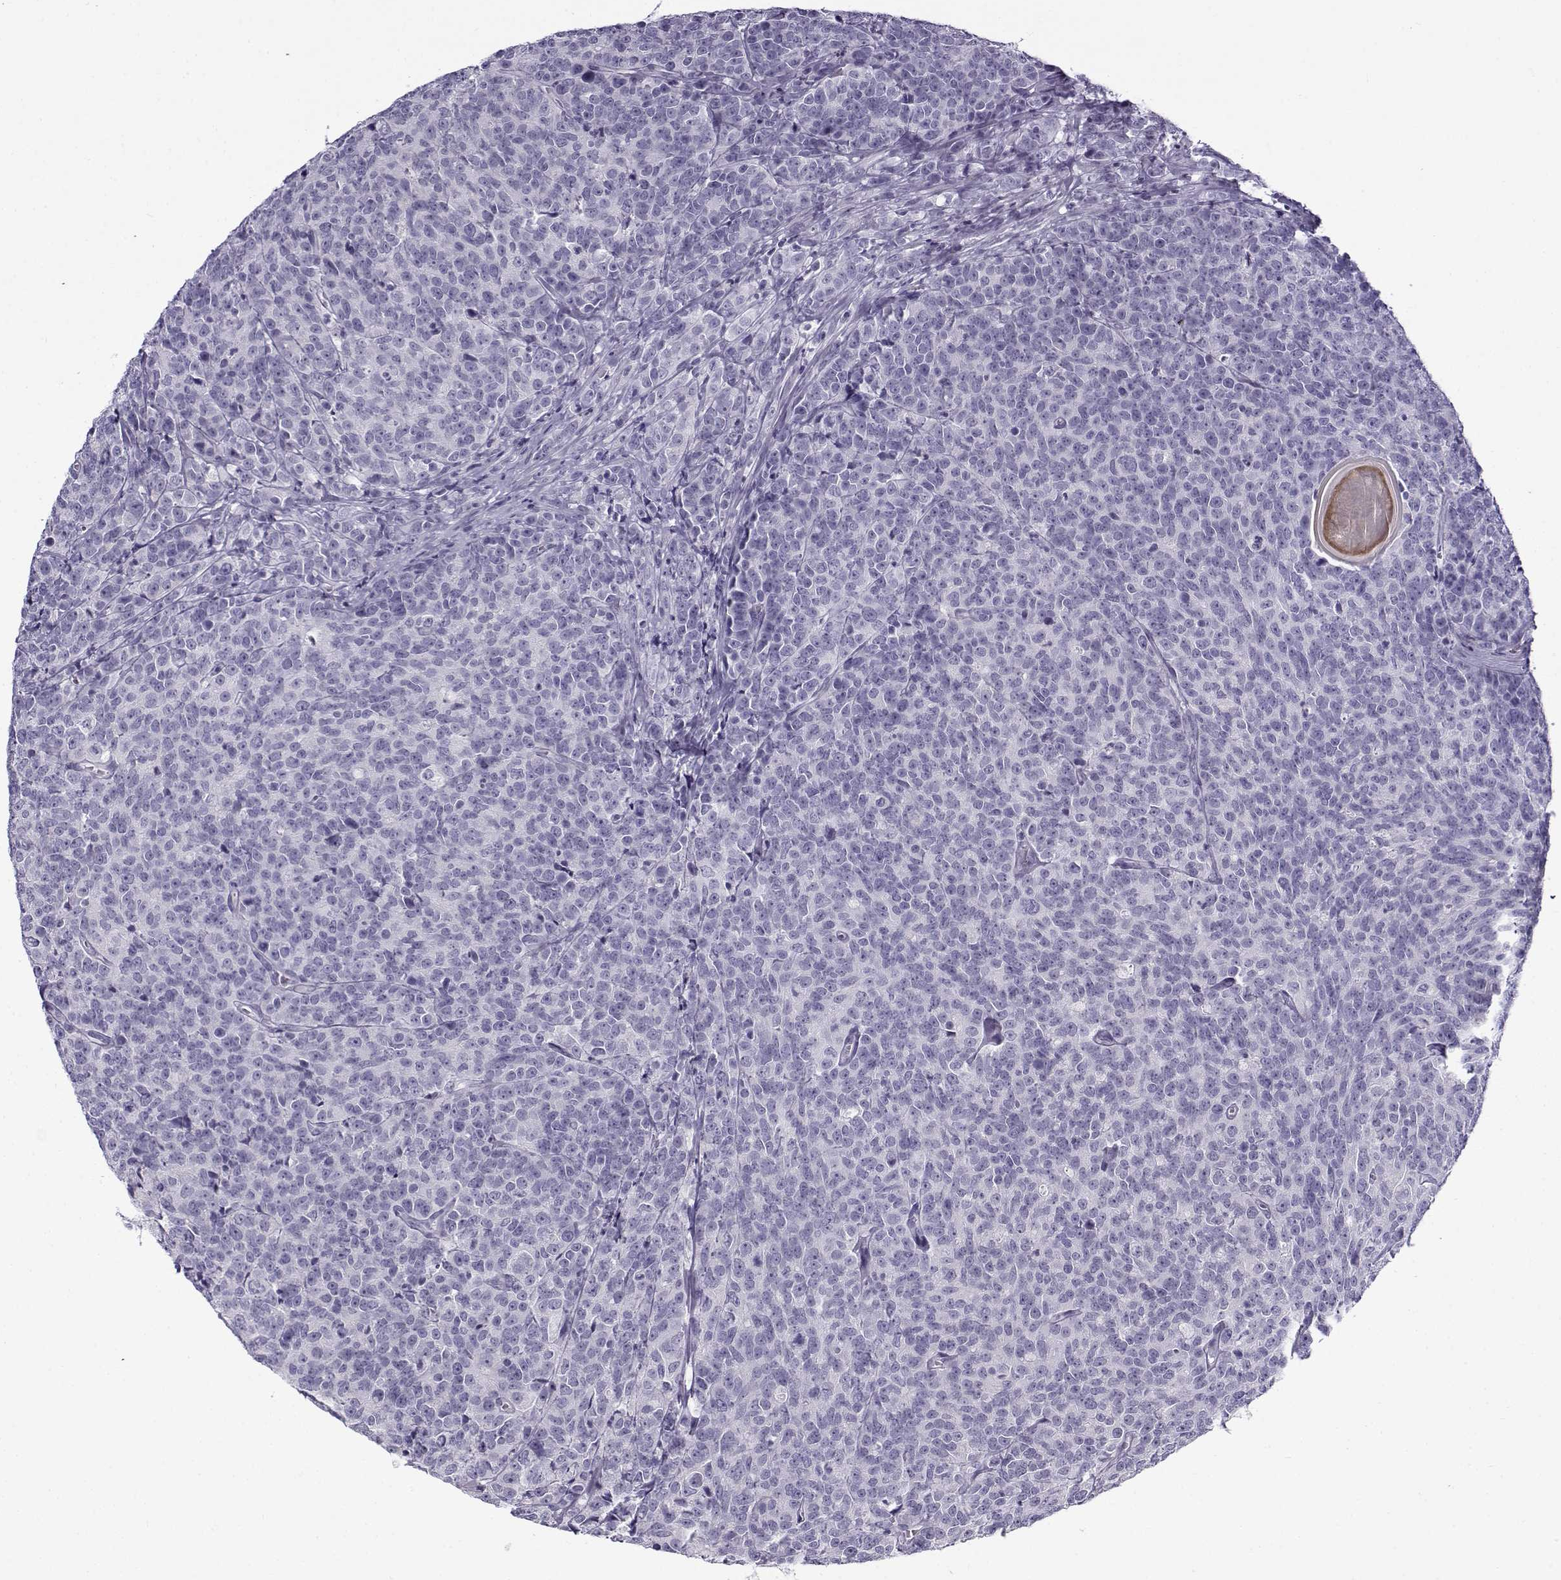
{"staining": {"intensity": "negative", "quantity": "none", "location": "none"}, "tissue": "prostate cancer", "cell_type": "Tumor cells", "image_type": "cancer", "snomed": [{"axis": "morphology", "description": "Adenocarcinoma, NOS"}, {"axis": "topography", "description": "Prostate"}], "caption": "Immunohistochemistry histopathology image of prostate cancer (adenocarcinoma) stained for a protein (brown), which reveals no staining in tumor cells.", "gene": "GTSF1L", "patient": {"sex": "male", "age": 67}}